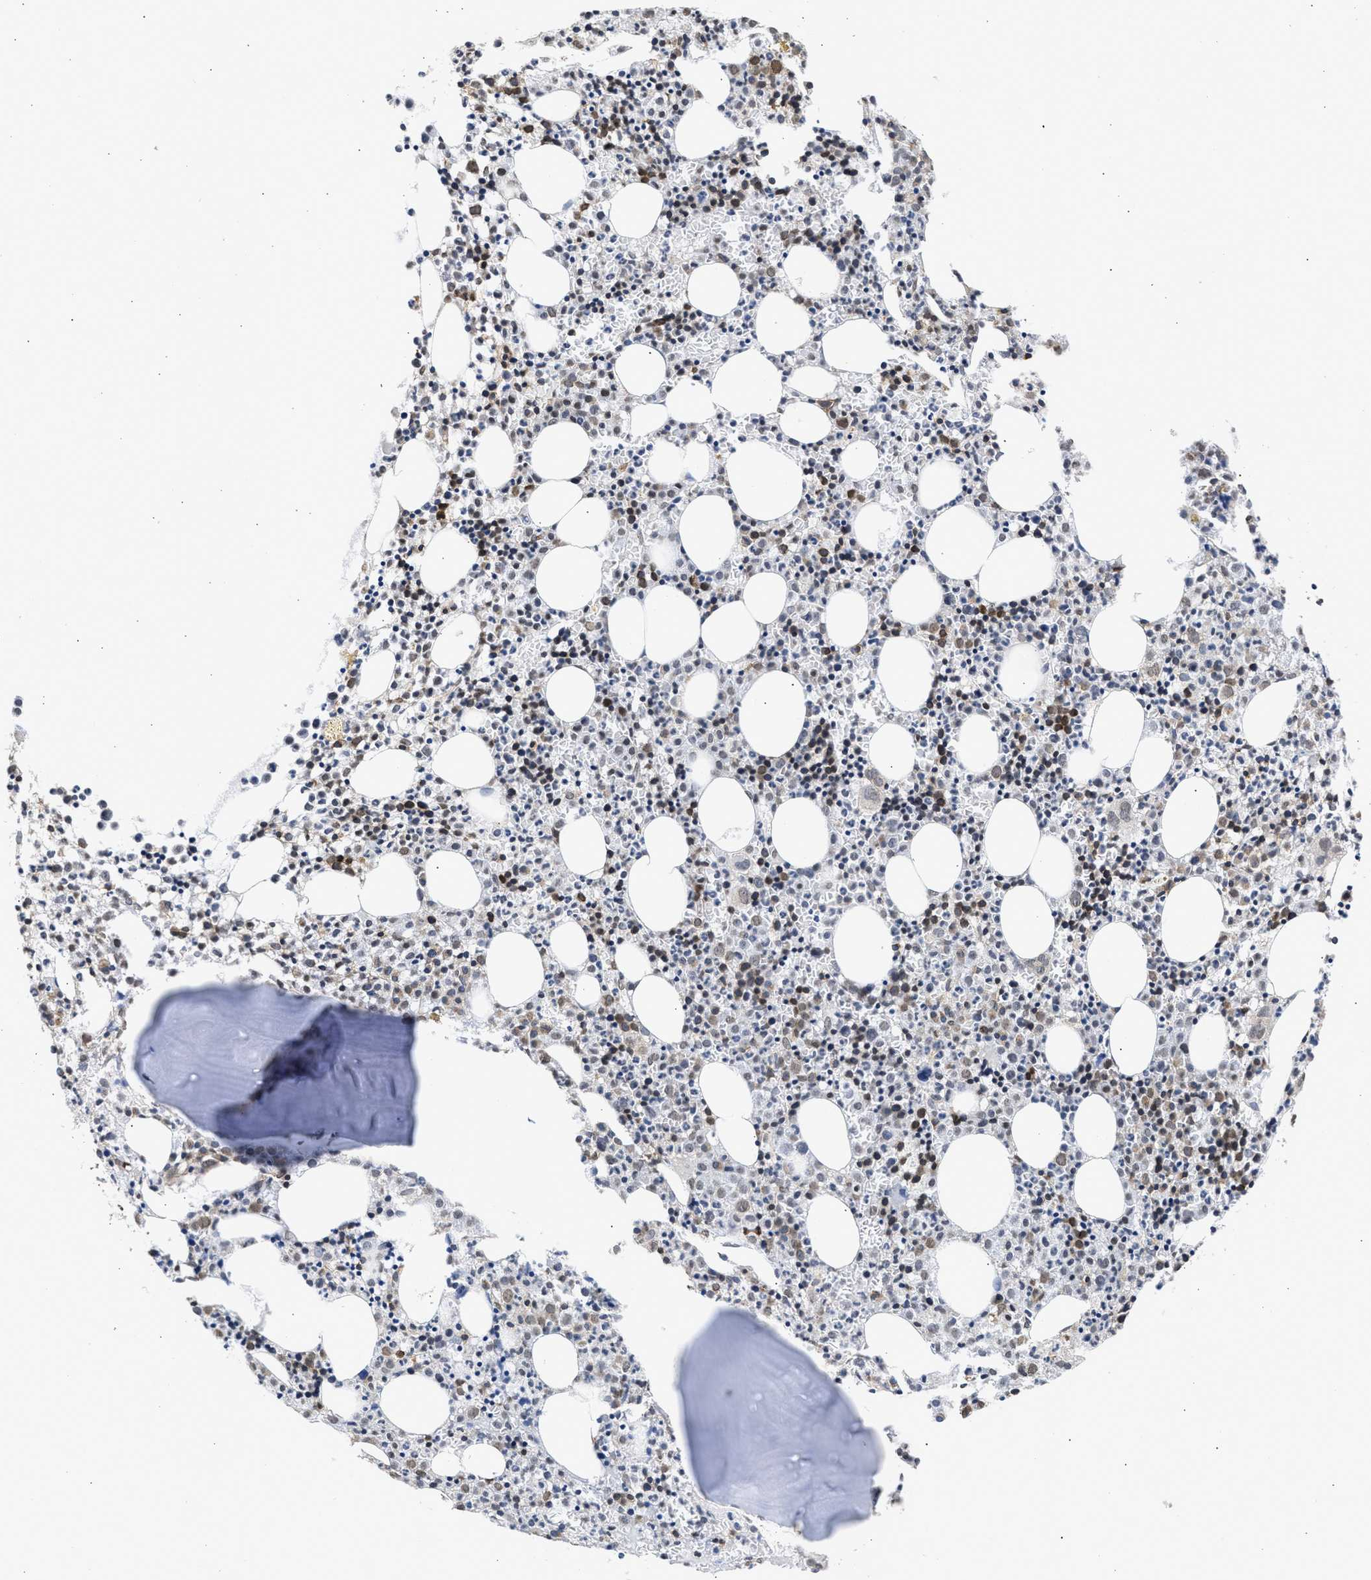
{"staining": {"intensity": "moderate", "quantity": "<25%", "location": "nuclear"}, "tissue": "bone marrow", "cell_type": "Hematopoietic cells", "image_type": "normal", "snomed": [{"axis": "morphology", "description": "Normal tissue, NOS"}, {"axis": "morphology", "description": "Inflammation, NOS"}, {"axis": "topography", "description": "Bone marrow"}], "caption": "Immunohistochemical staining of benign bone marrow shows moderate nuclear protein expression in about <25% of hematopoietic cells. (Brightfield microscopy of DAB IHC at high magnification).", "gene": "NUP35", "patient": {"sex": "male", "age": 25}}